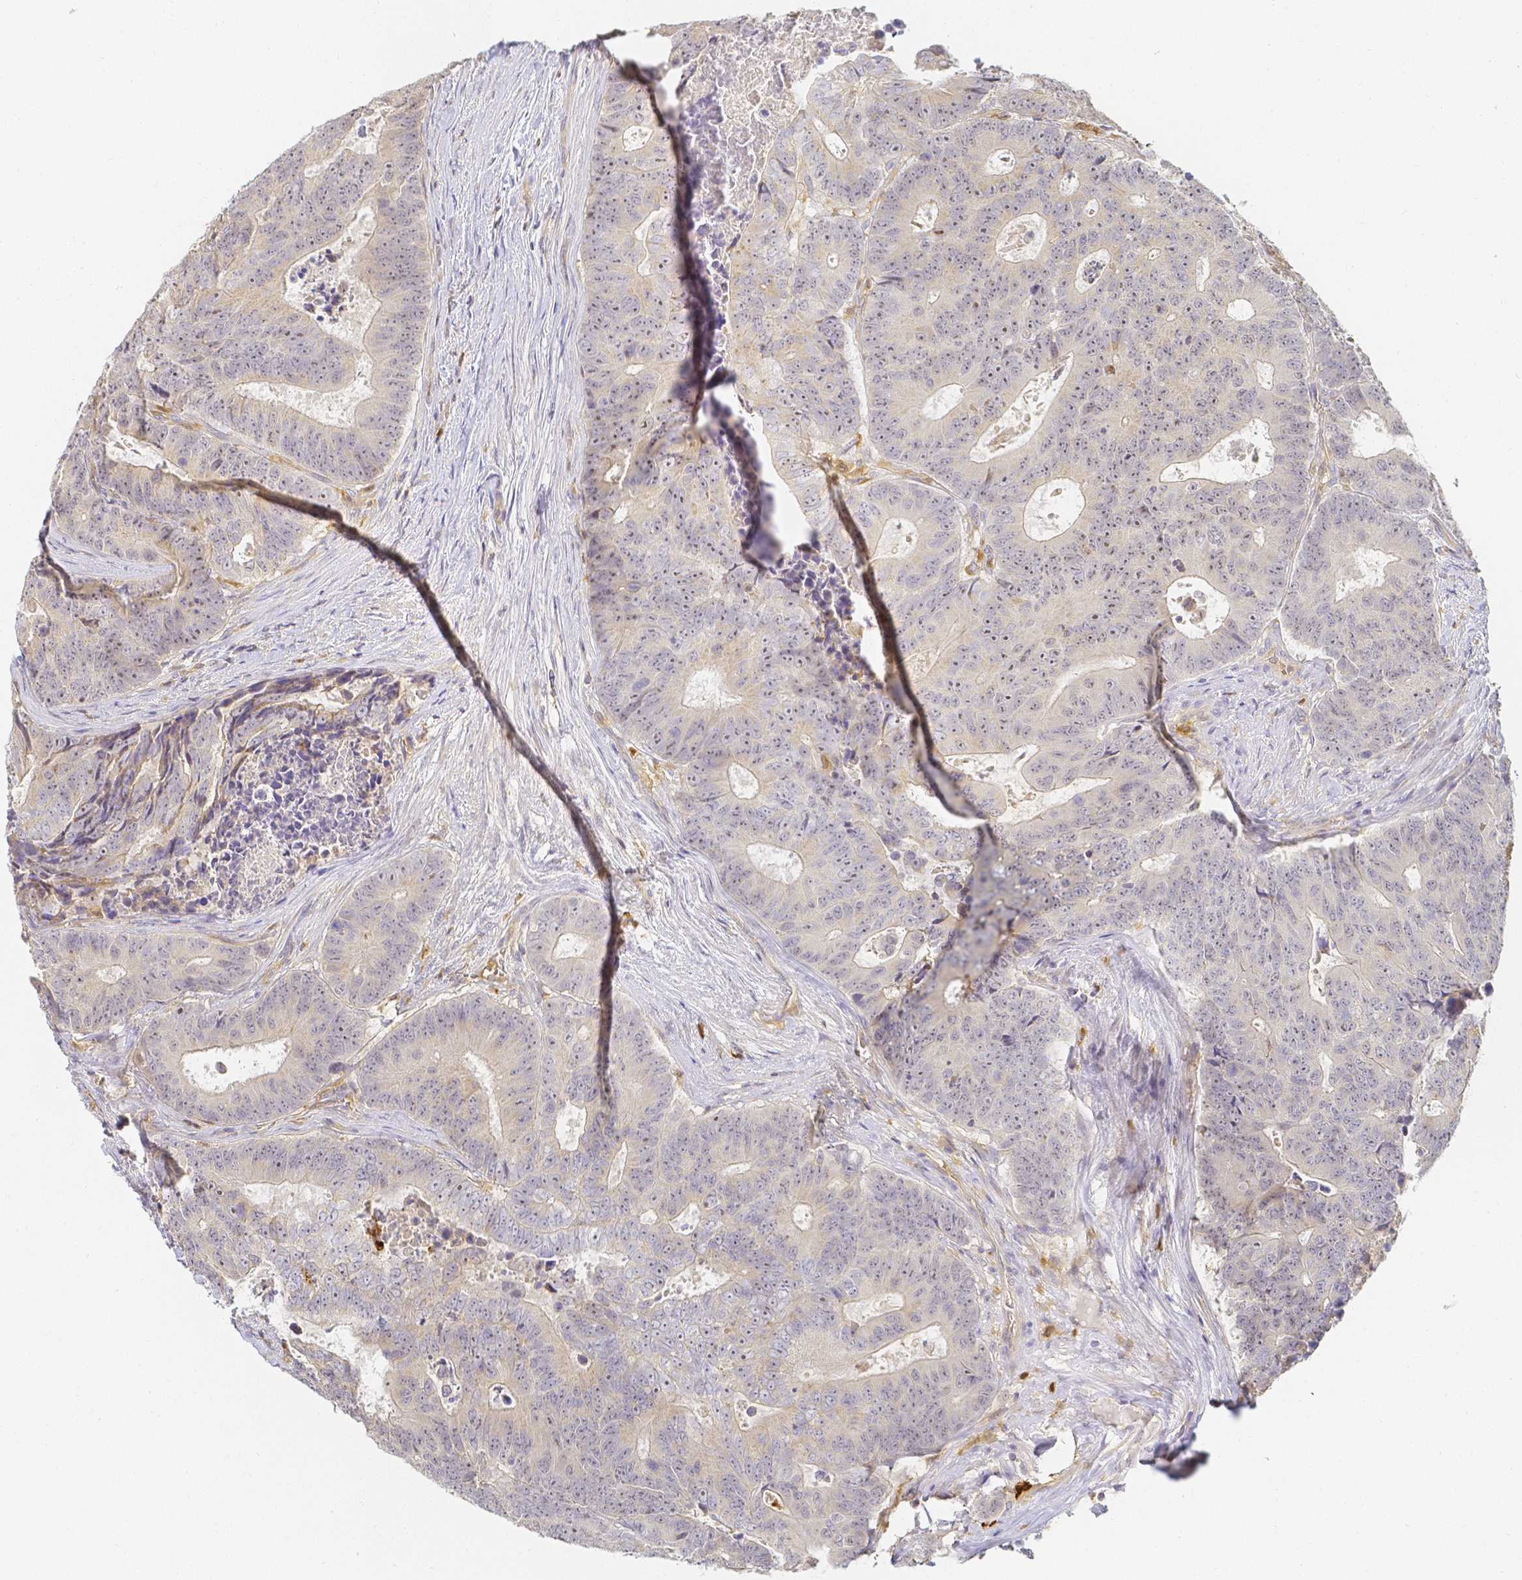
{"staining": {"intensity": "negative", "quantity": "none", "location": "none"}, "tissue": "colorectal cancer", "cell_type": "Tumor cells", "image_type": "cancer", "snomed": [{"axis": "morphology", "description": "Adenocarcinoma, NOS"}, {"axis": "topography", "description": "Colon"}], "caption": "Tumor cells are negative for brown protein staining in adenocarcinoma (colorectal). (DAB immunohistochemistry (IHC), high magnification).", "gene": "KCNH1", "patient": {"sex": "female", "age": 48}}